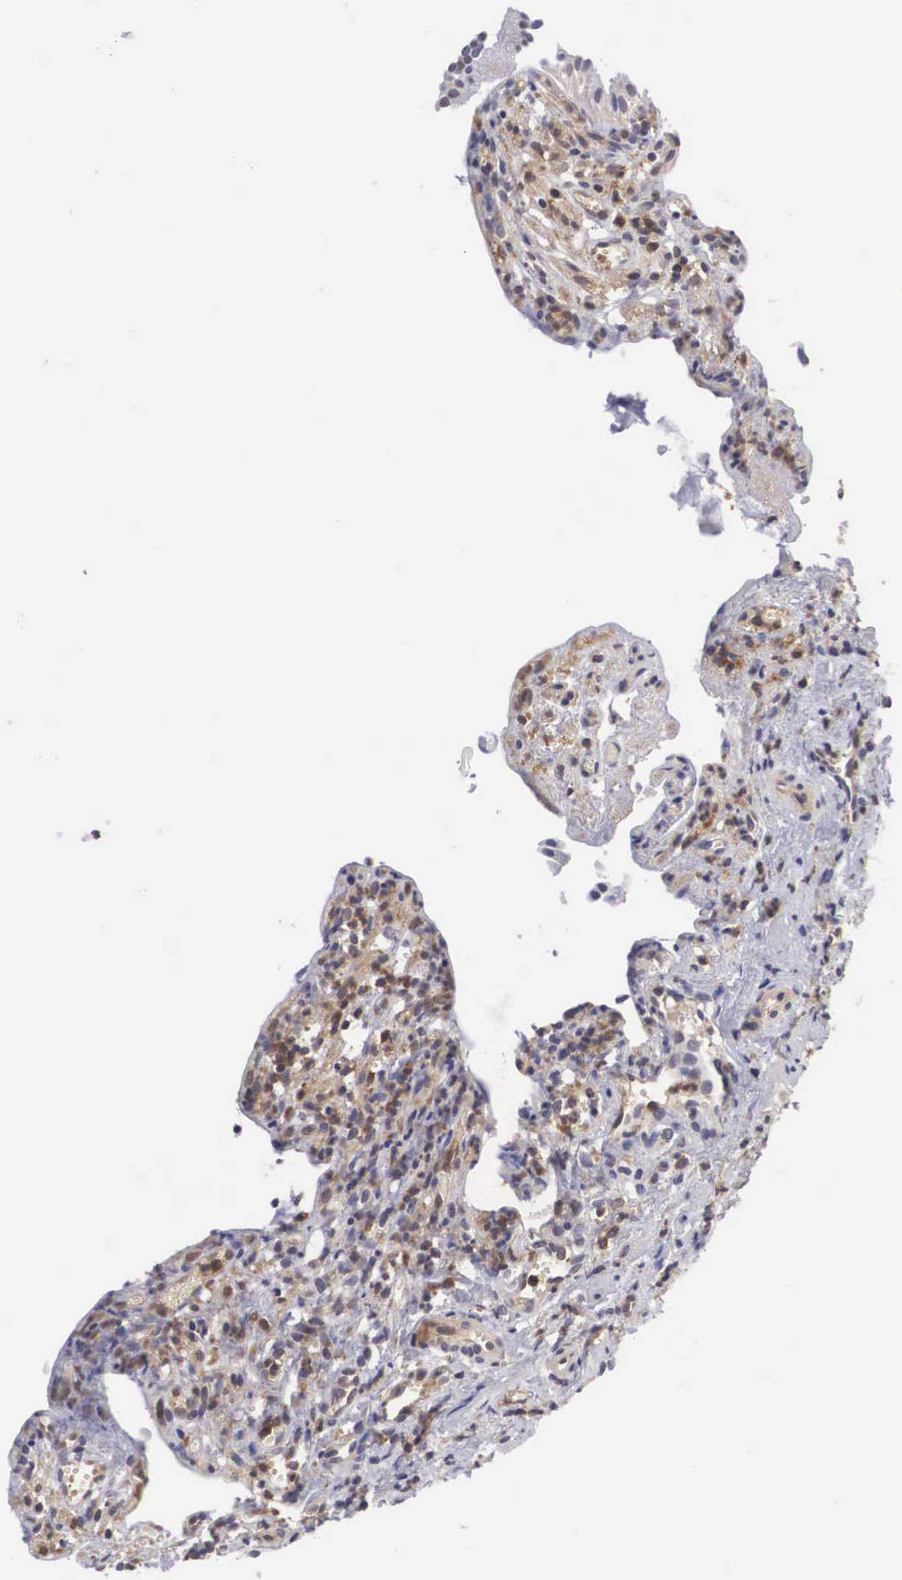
{"staining": {"intensity": "weak", "quantity": "25%-75%", "location": "nuclear"}, "tissue": "gallbladder", "cell_type": "Glandular cells", "image_type": "normal", "snomed": [{"axis": "morphology", "description": "Normal tissue, NOS"}, {"axis": "topography", "description": "Gallbladder"}], "caption": "Immunohistochemical staining of unremarkable human gallbladder exhibits weak nuclear protein expression in about 25%-75% of glandular cells.", "gene": "ADSL", "patient": {"sex": "male", "age": 28}}